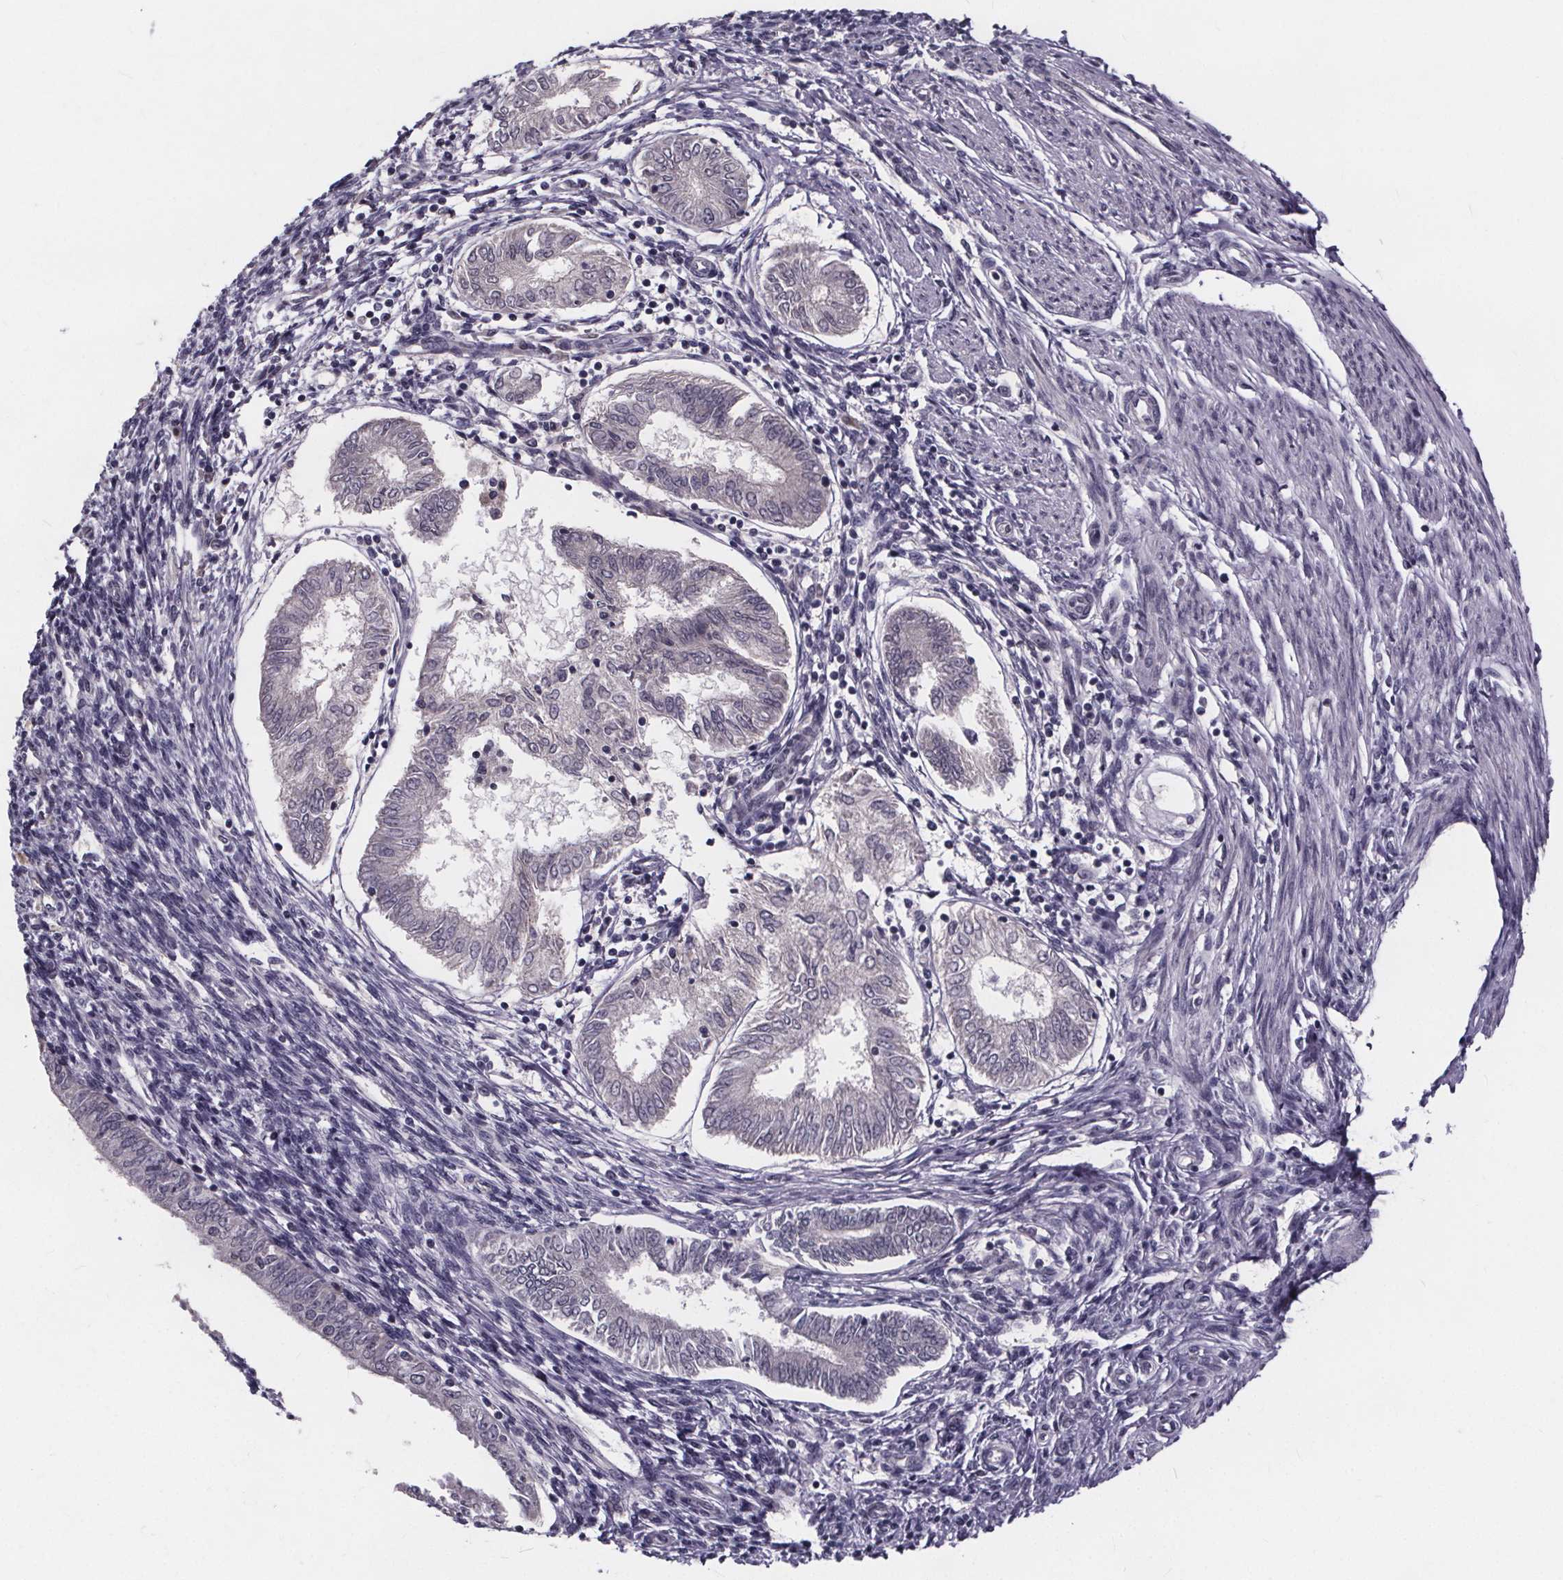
{"staining": {"intensity": "negative", "quantity": "none", "location": "none"}, "tissue": "endometrial cancer", "cell_type": "Tumor cells", "image_type": "cancer", "snomed": [{"axis": "morphology", "description": "Adenocarcinoma, NOS"}, {"axis": "topography", "description": "Endometrium"}], "caption": "Immunohistochemical staining of adenocarcinoma (endometrial) reveals no significant expression in tumor cells.", "gene": "FAM181B", "patient": {"sex": "female", "age": 68}}